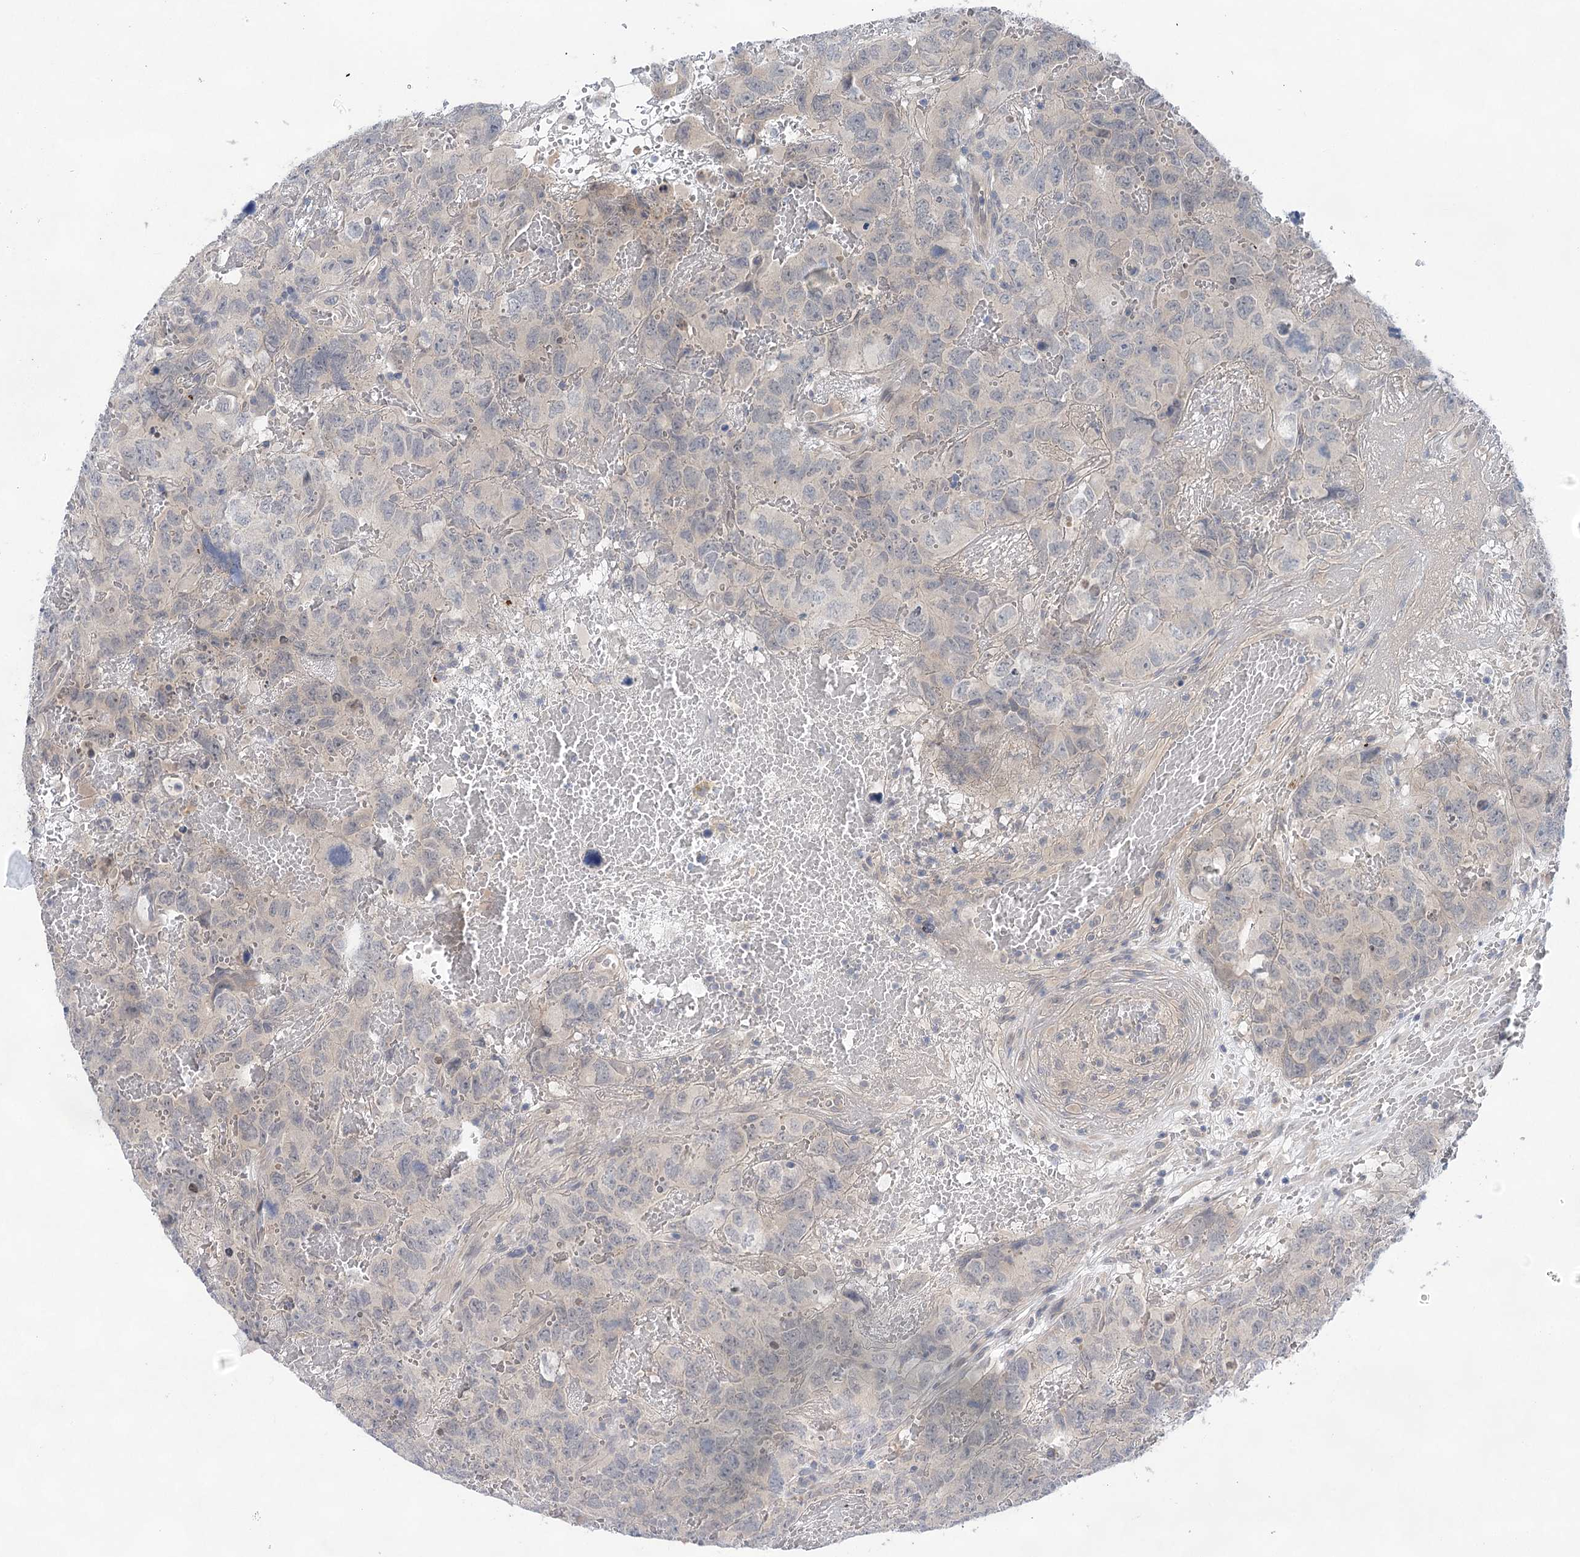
{"staining": {"intensity": "negative", "quantity": "none", "location": "none"}, "tissue": "testis cancer", "cell_type": "Tumor cells", "image_type": "cancer", "snomed": [{"axis": "morphology", "description": "Carcinoma, Embryonal, NOS"}, {"axis": "topography", "description": "Testis"}], "caption": "DAB immunohistochemical staining of human embryonal carcinoma (testis) shows no significant staining in tumor cells. (DAB (3,3'-diaminobenzidine) immunohistochemistry with hematoxylin counter stain).", "gene": "LALBA", "patient": {"sex": "male", "age": 45}}